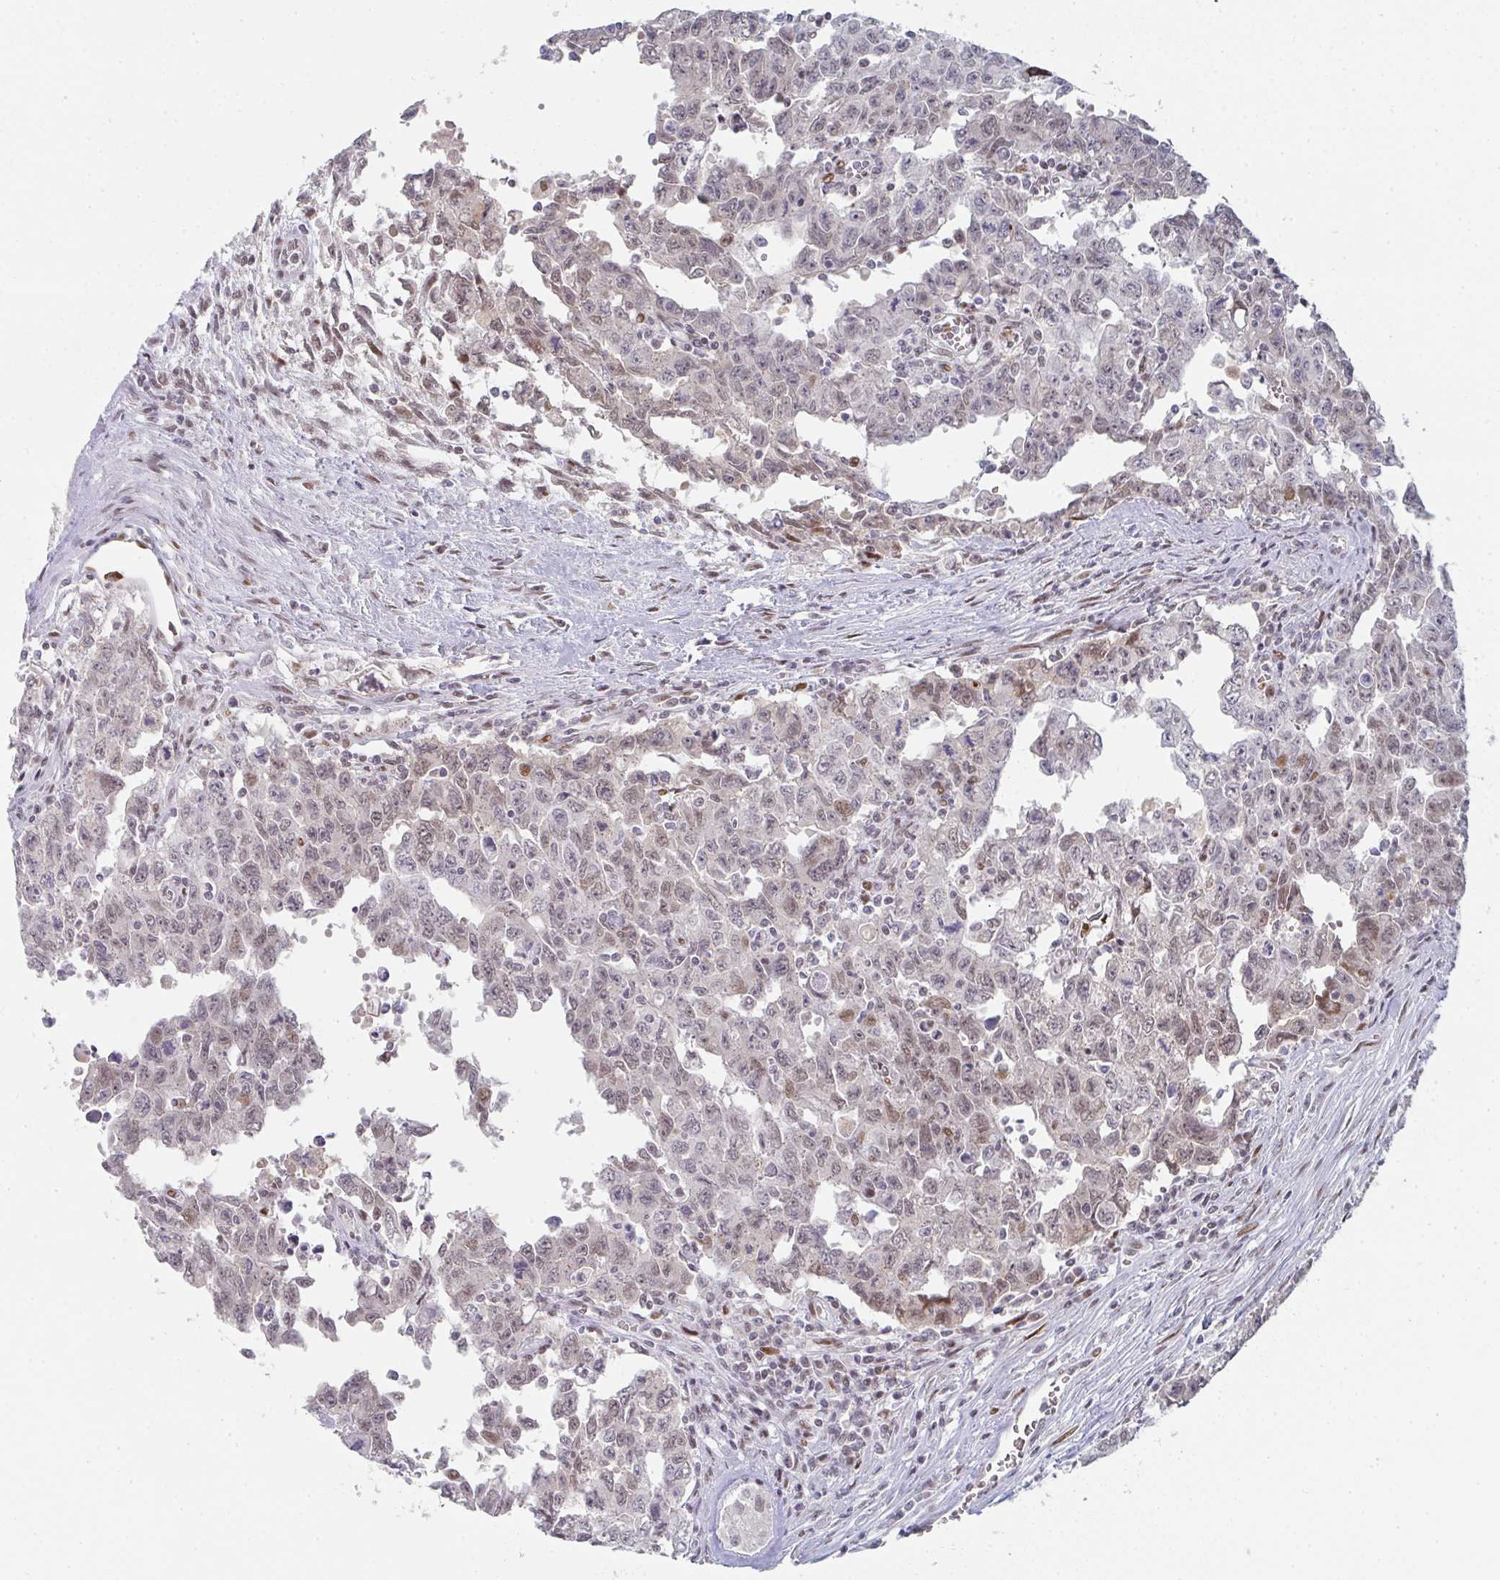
{"staining": {"intensity": "weak", "quantity": "<25%", "location": "nuclear"}, "tissue": "testis cancer", "cell_type": "Tumor cells", "image_type": "cancer", "snomed": [{"axis": "morphology", "description": "Carcinoma, Embryonal, NOS"}, {"axis": "topography", "description": "Testis"}], "caption": "This photomicrograph is of embryonal carcinoma (testis) stained with IHC to label a protein in brown with the nuclei are counter-stained blue. There is no expression in tumor cells.", "gene": "LIN54", "patient": {"sex": "male", "age": 24}}